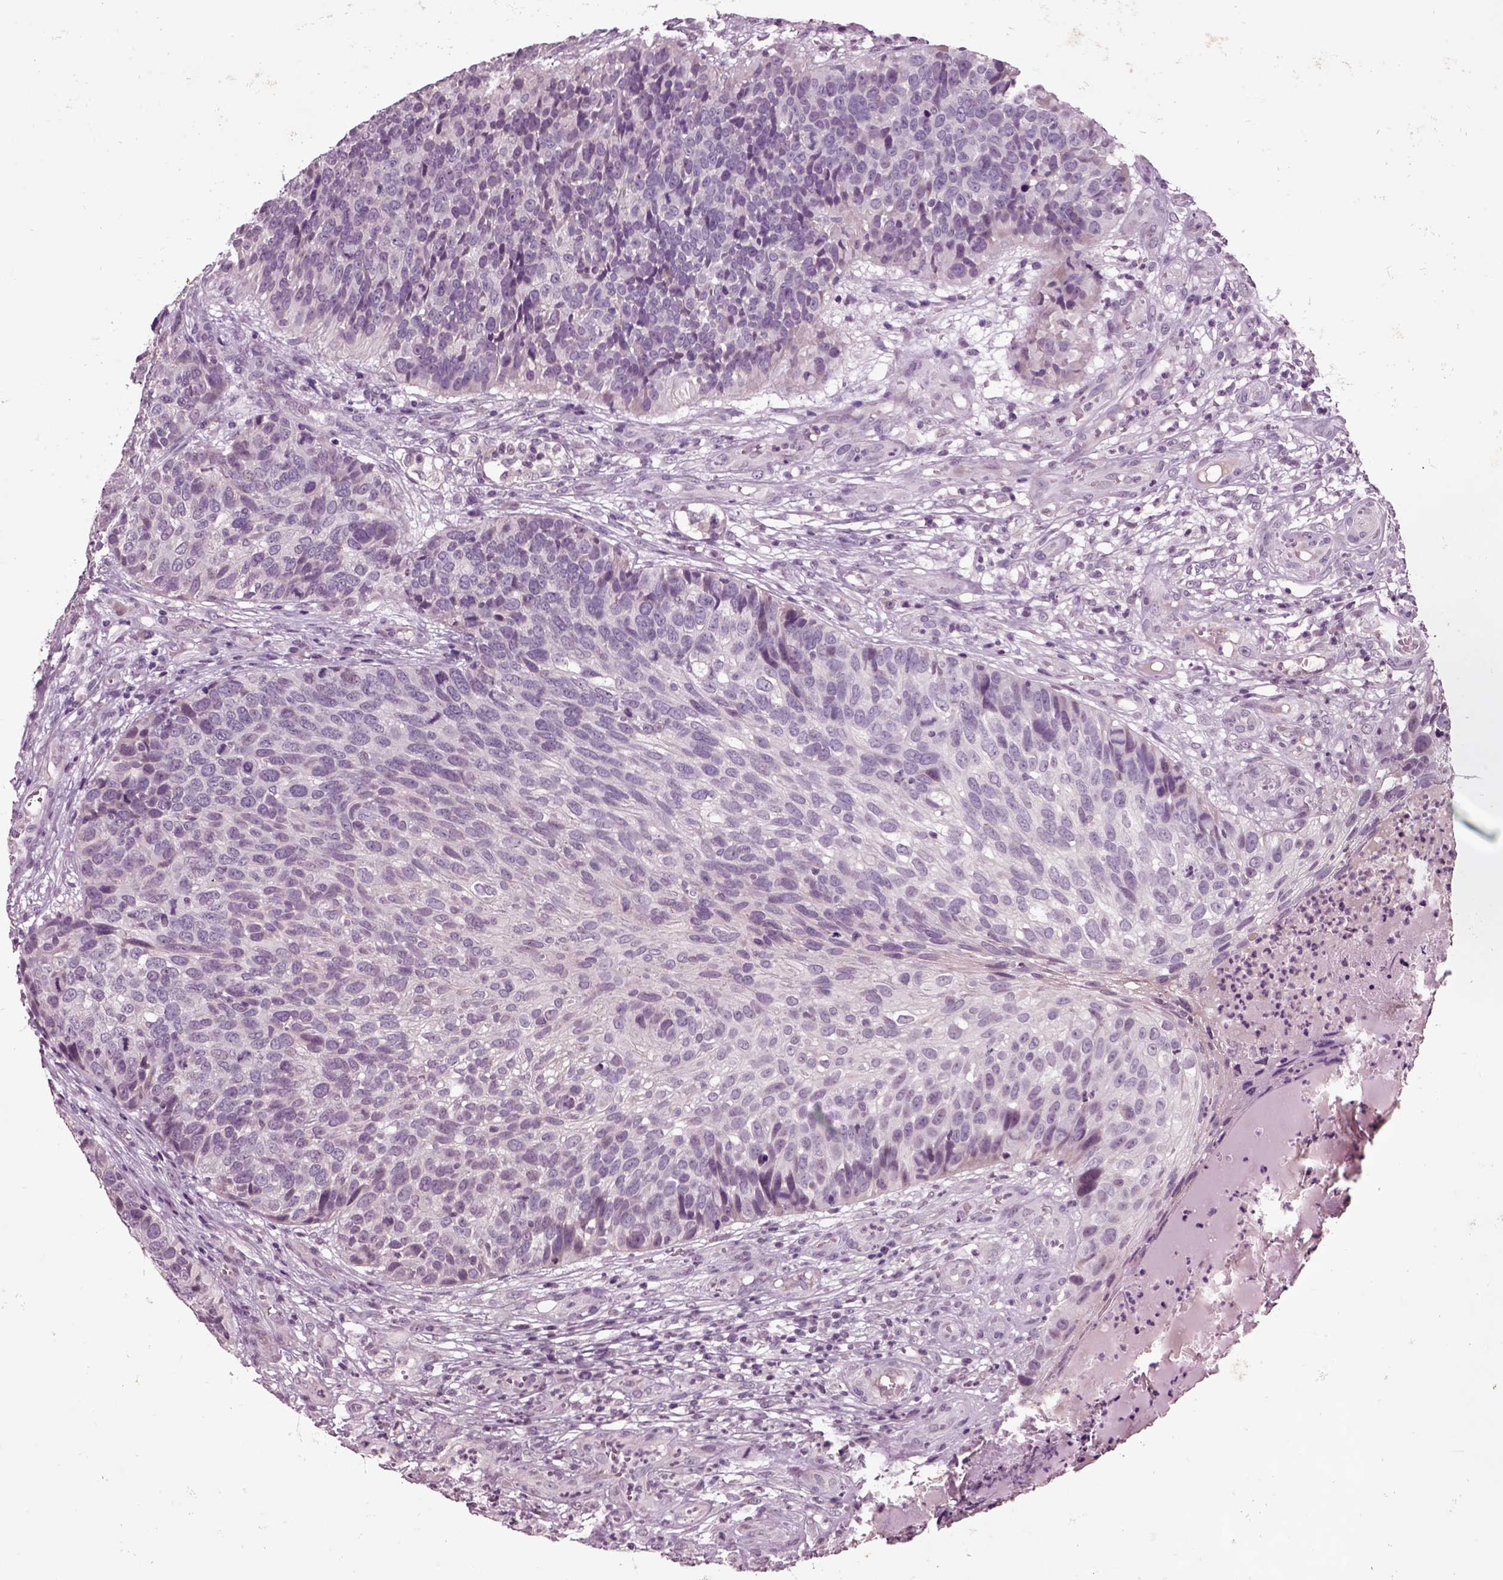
{"staining": {"intensity": "negative", "quantity": "none", "location": "none"}, "tissue": "skin cancer", "cell_type": "Tumor cells", "image_type": "cancer", "snomed": [{"axis": "morphology", "description": "Squamous cell carcinoma, NOS"}, {"axis": "topography", "description": "Skin"}], "caption": "Immunohistochemistry (IHC) photomicrograph of neoplastic tissue: skin cancer (squamous cell carcinoma) stained with DAB demonstrates no significant protein staining in tumor cells. (Stains: DAB IHC with hematoxylin counter stain, Microscopy: brightfield microscopy at high magnification).", "gene": "CHGB", "patient": {"sex": "male", "age": 92}}